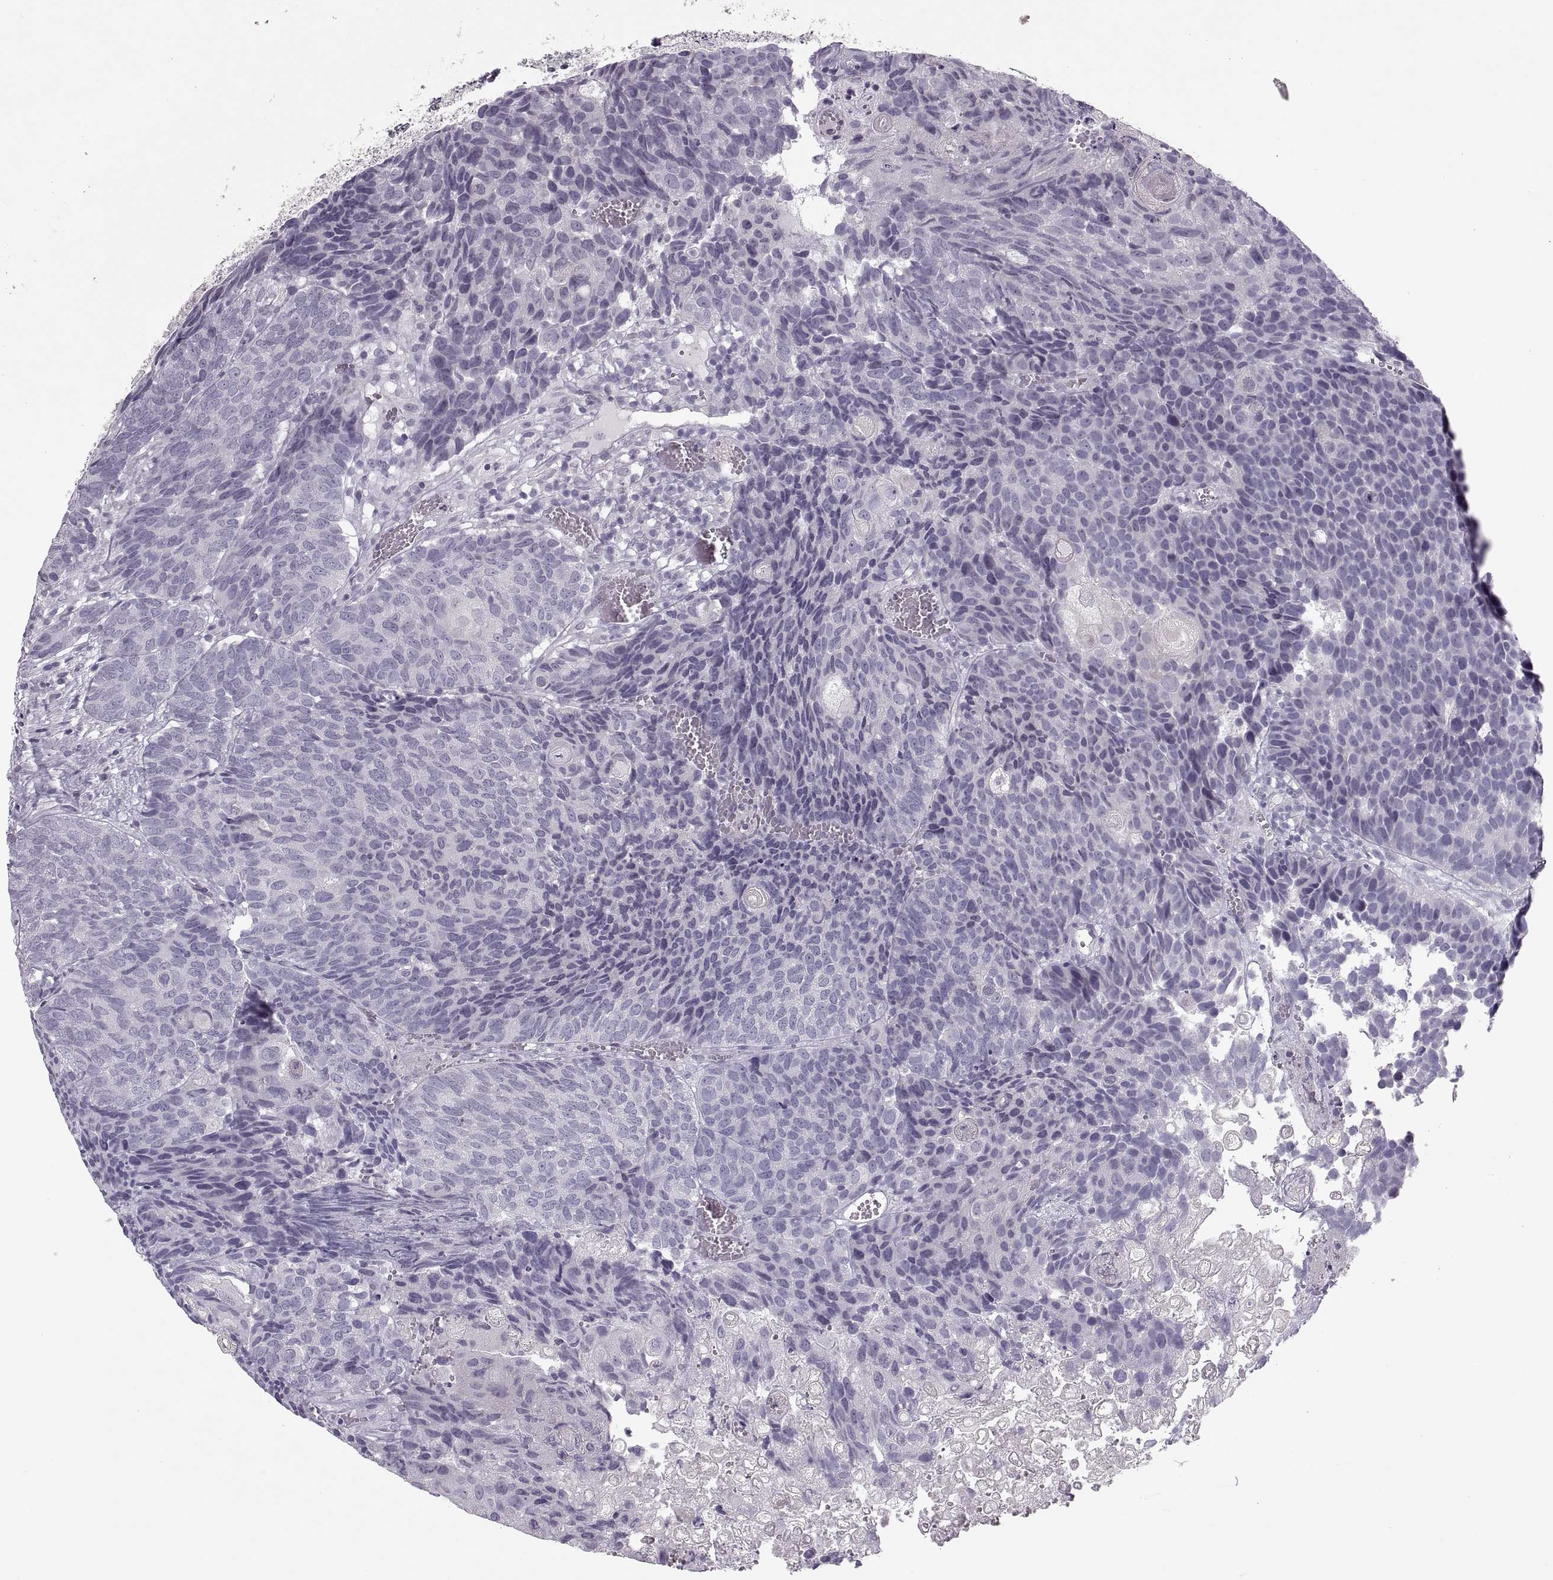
{"staining": {"intensity": "negative", "quantity": "none", "location": "none"}, "tissue": "urothelial cancer", "cell_type": "Tumor cells", "image_type": "cancer", "snomed": [{"axis": "morphology", "description": "Urothelial carcinoma, Low grade"}, {"axis": "topography", "description": "Urinary bladder"}], "caption": "Tumor cells are negative for protein expression in human urothelial cancer.", "gene": "OTP", "patient": {"sex": "female", "age": 62}}